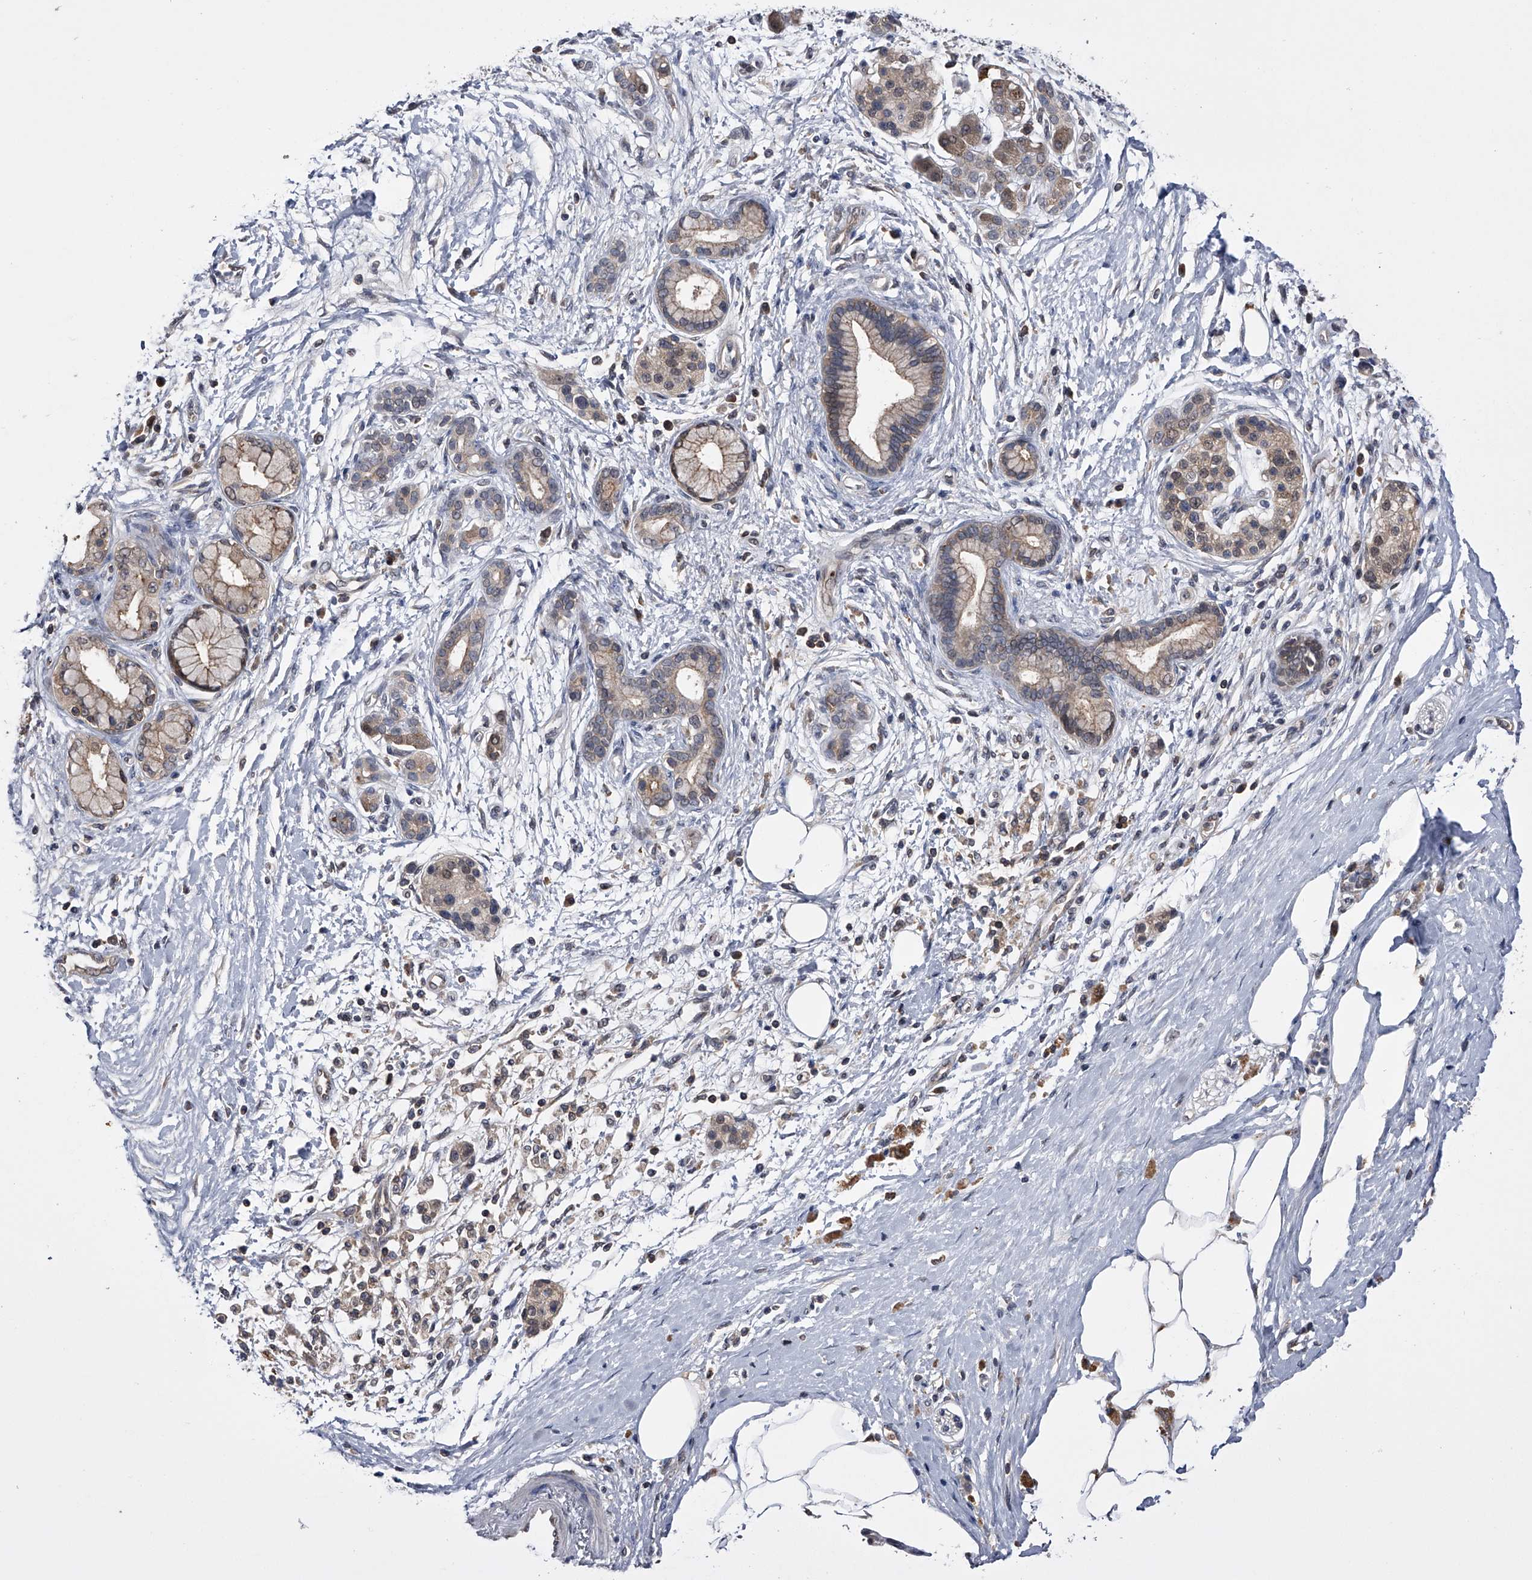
{"staining": {"intensity": "weak", "quantity": "25%-75%", "location": "cytoplasmic/membranous"}, "tissue": "pancreatic cancer", "cell_type": "Tumor cells", "image_type": "cancer", "snomed": [{"axis": "morphology", "description": "Adenocarcinoma, NOS"}, {"axis": "topography", "description": "Pancreas"}], "caption": "This is a micrograph of IHC staining of pancreatic adenocarcinoma, which shows weak staining in the cytoplasmic/membranous of tumor cells.", "gene": "PAN3", "patient": {"sex": "male", "age": 58}}